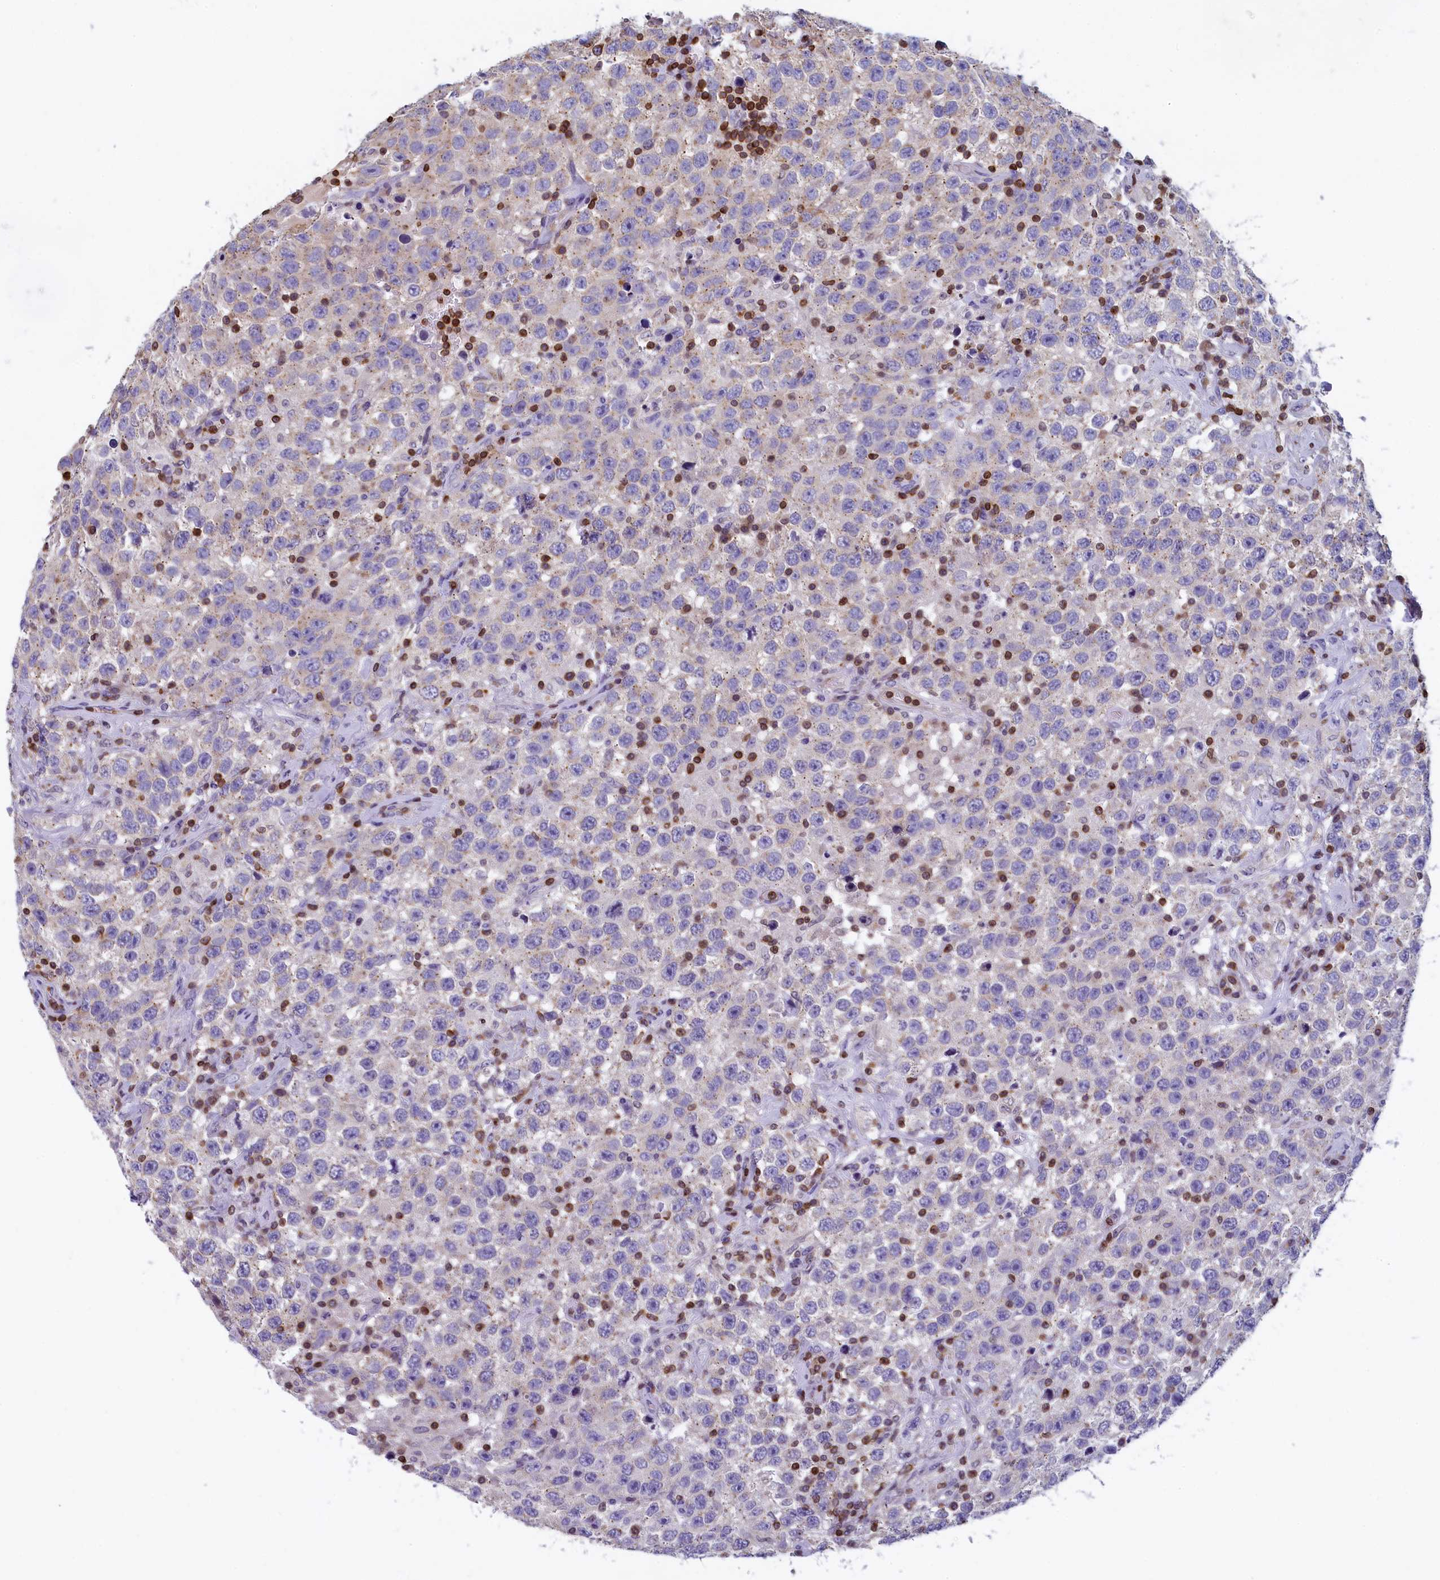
{"staining": {"intensity": "negative", "quantity": "none", "location": "none"}, "tissue": "testis cancer", "cell_type": "Tumor cells", "image_type": "cancer", "snomed": [{"axis": "morphology", "description": "Seminoma, NOS"}, {"axis": "topography", "description": "Testis"}], "caption": "The immunohistochemistry (IHC) histopathology image has no significant staining in tumor cells of testis cancer tissue.", "gene": "TRAF3IP3", "patient": {"sex": "male", "age": 41}}